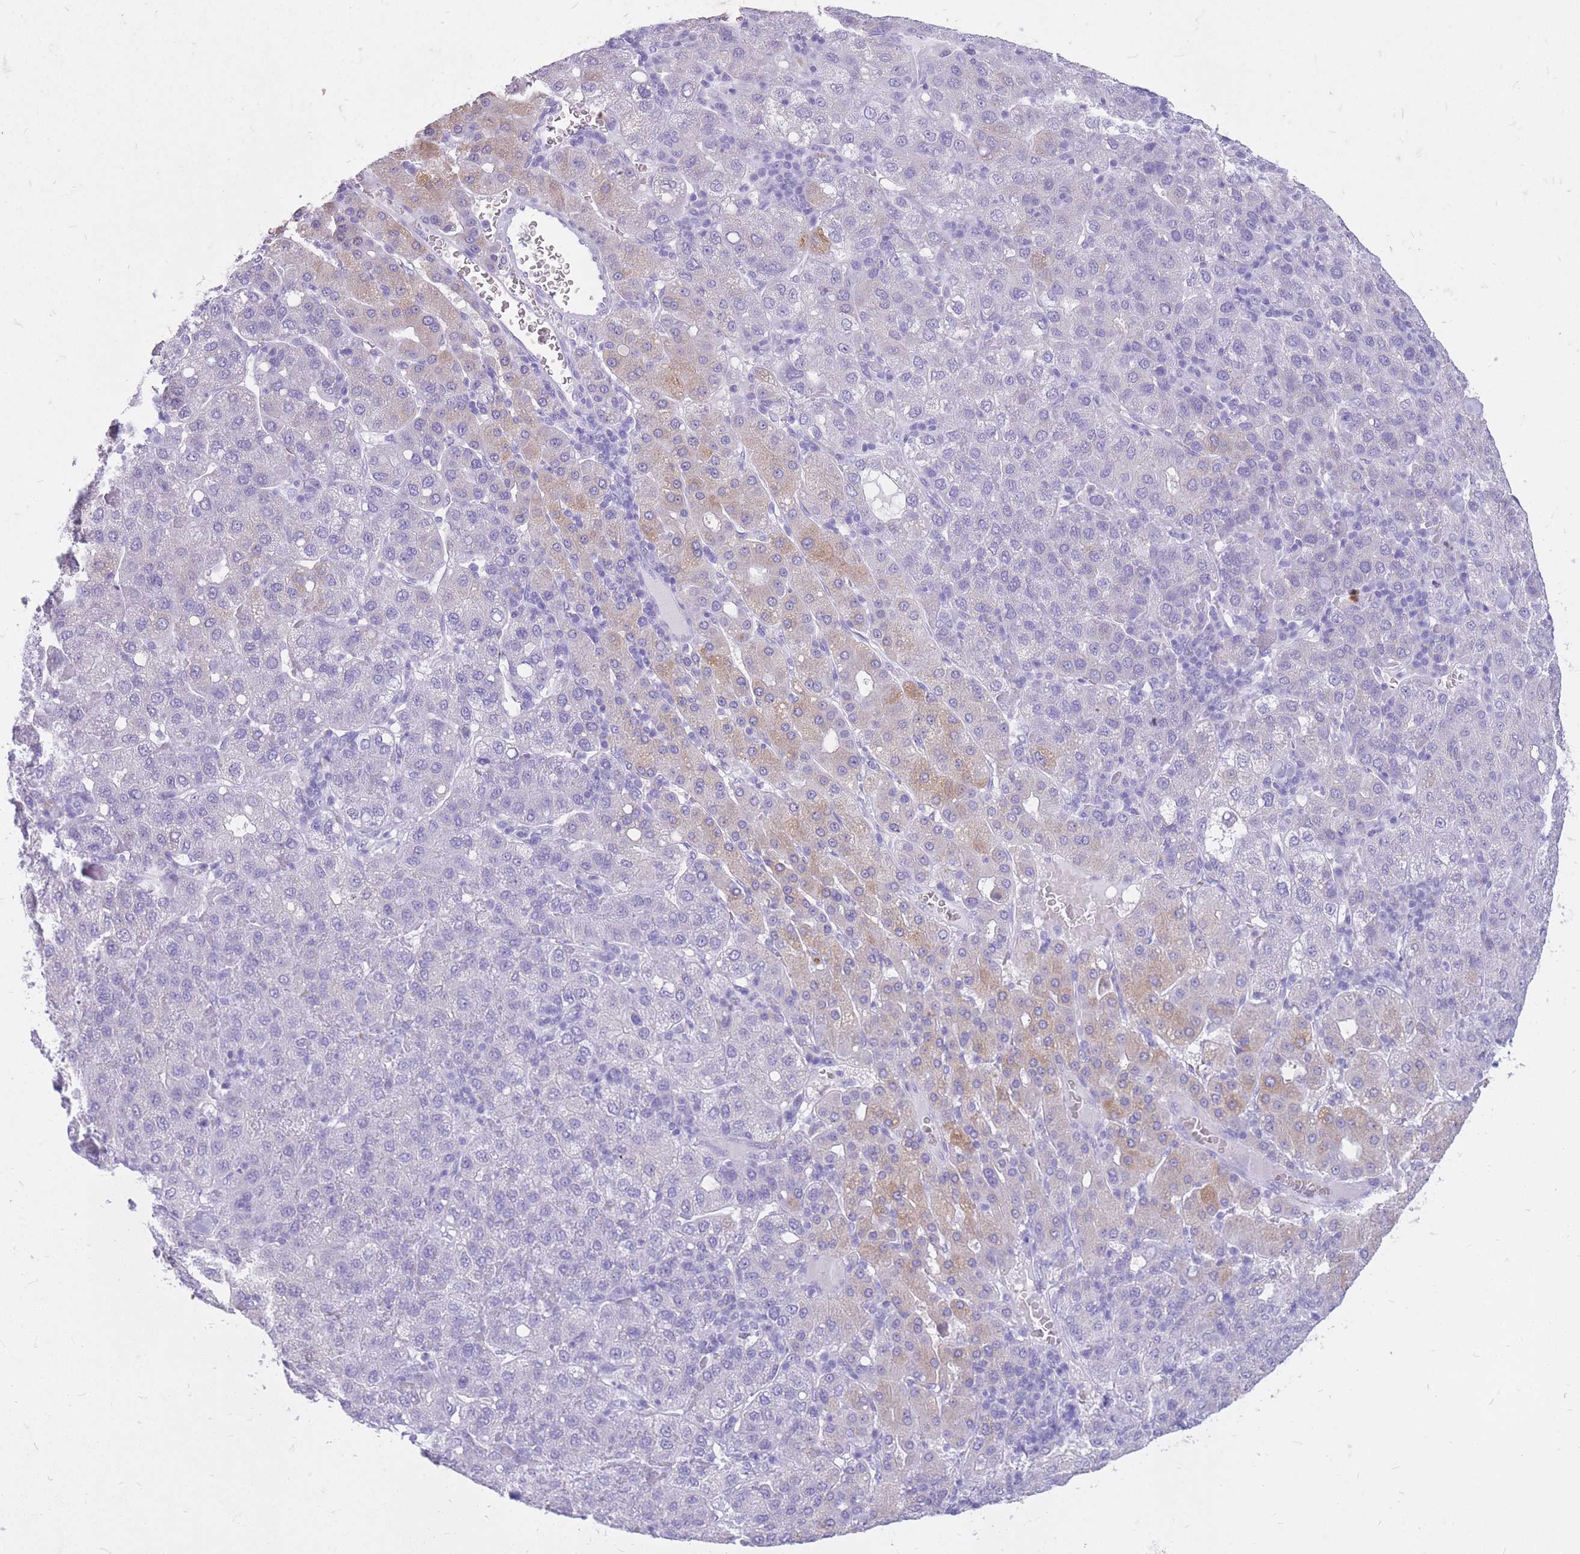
{"staining": {"intensity": "weak", "quantity": "<25%", "location": "cytoplasmic/membranous"}, "tissue": "liver cancer", "cell_type": "Tumor cells", "image_type": "cancer", "snomed": [{"axis": "morphology", "description": "Carcinoma, Hepatocellular, NOS"}, {"axis": "topography", "description": "Liver"}], "caption": "Human hepatocellular carcinoma (liver) stained for a protein using immunohistochemistry displays no positivity in tumor cells.", "gene": "CYP21A2", "patient": {"sex": "male", "age": 65}}